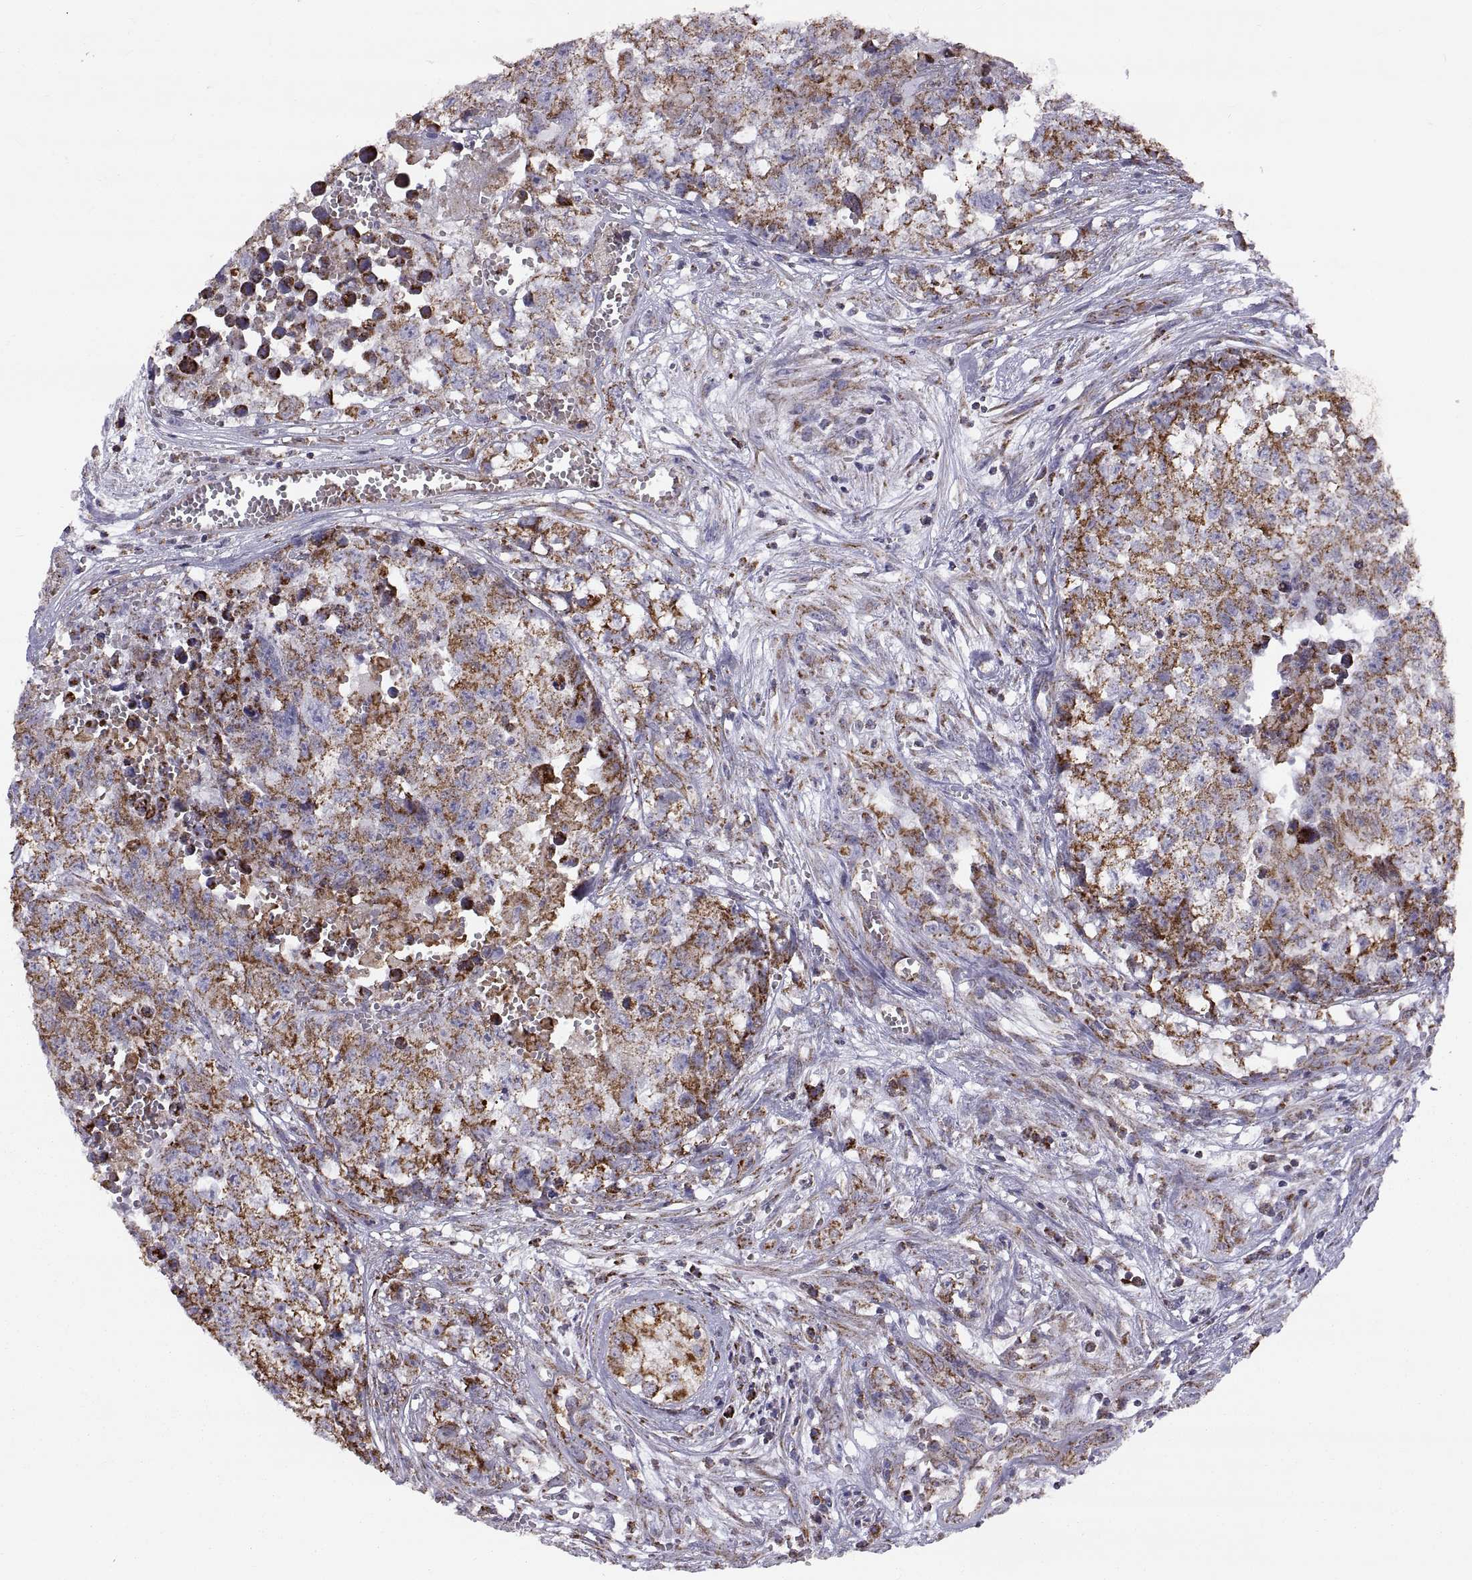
{"staining": {"intensity": "strong", "quantity": "25%-75%", "location": "cytoplasmic/membranous"}, "tissue": "testis cancer", "cell_type": "Tumor cells", "image_type": "cancer", "snomed": [{"axis": "morphology", "description": "Seminoma, NOS"}, {"axis": "morphology", "description": "Carcinoma, Embryonal, NOS"}, {"axis": "topography", "description": "Testis"}], "caption": "DAB immunohistochemical staining of testis cancer shows strong cytoplasmic/membranous protein positivity in approximately 25%-75% of tumor cells.", "gene": "ARSD", "patient": {"sex": "male", "age": 22}}